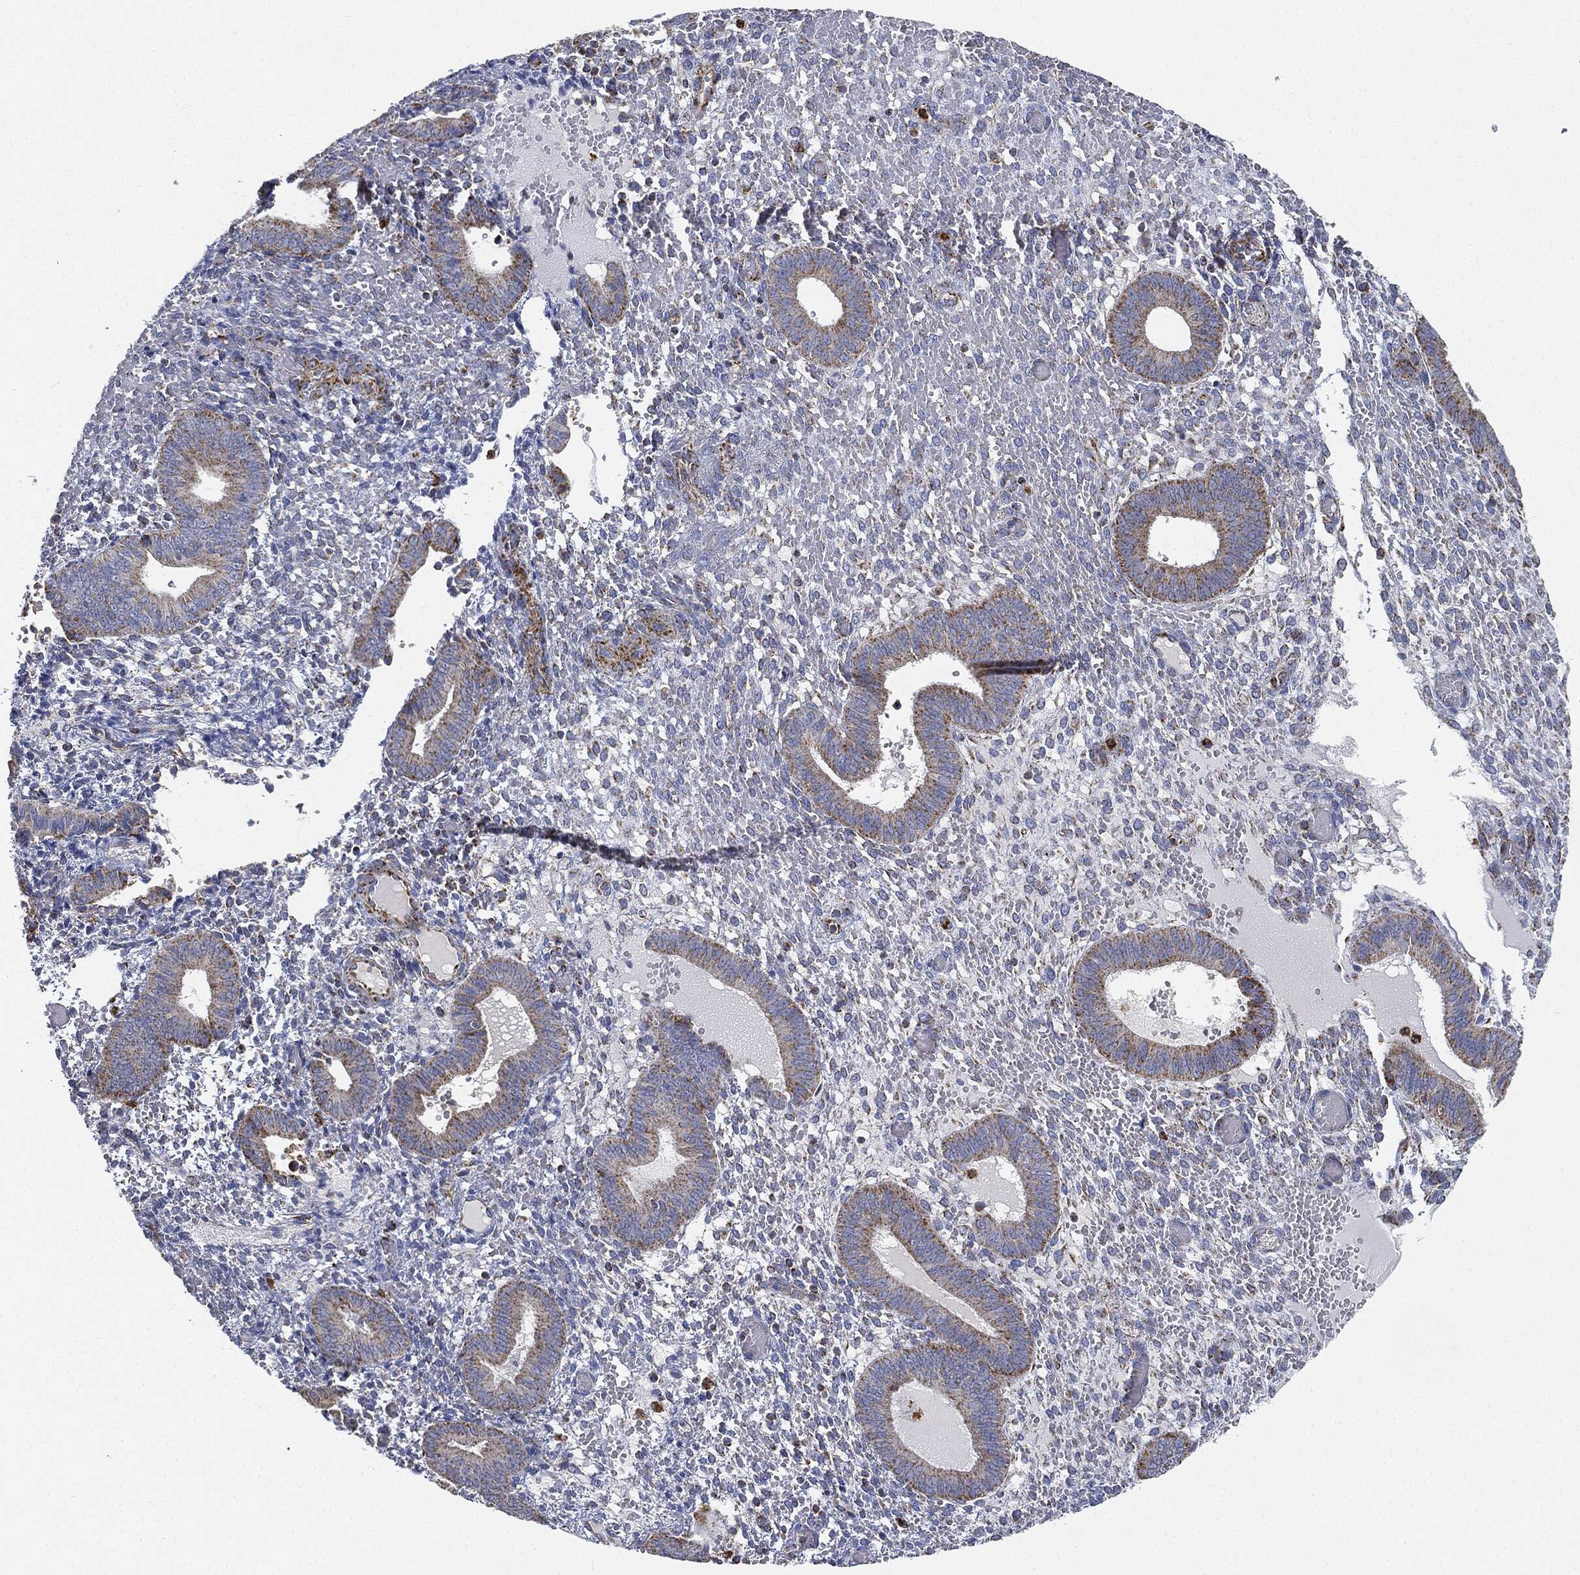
{"staining": {"intensity": "moderate", "quantity": "<25%", "location": "cytoplasmic/membranous"}, "tissue": "endometrium", "cell_type": "Cells in endometrial stroma", "image_type": "normal", "snomed": [{"axis": "morphology", "description": "Normal tissue, NOS"}, {"axis": "topography", "description": "Endometrium"}], "caption": "A low amount of moderate cytoplasmic/membranous expression is seen in about <25% of cells in endometrial stroma in normal endometrium.", "gene": "CAPN15", "patient": {"sex": "female", "age": 42}}